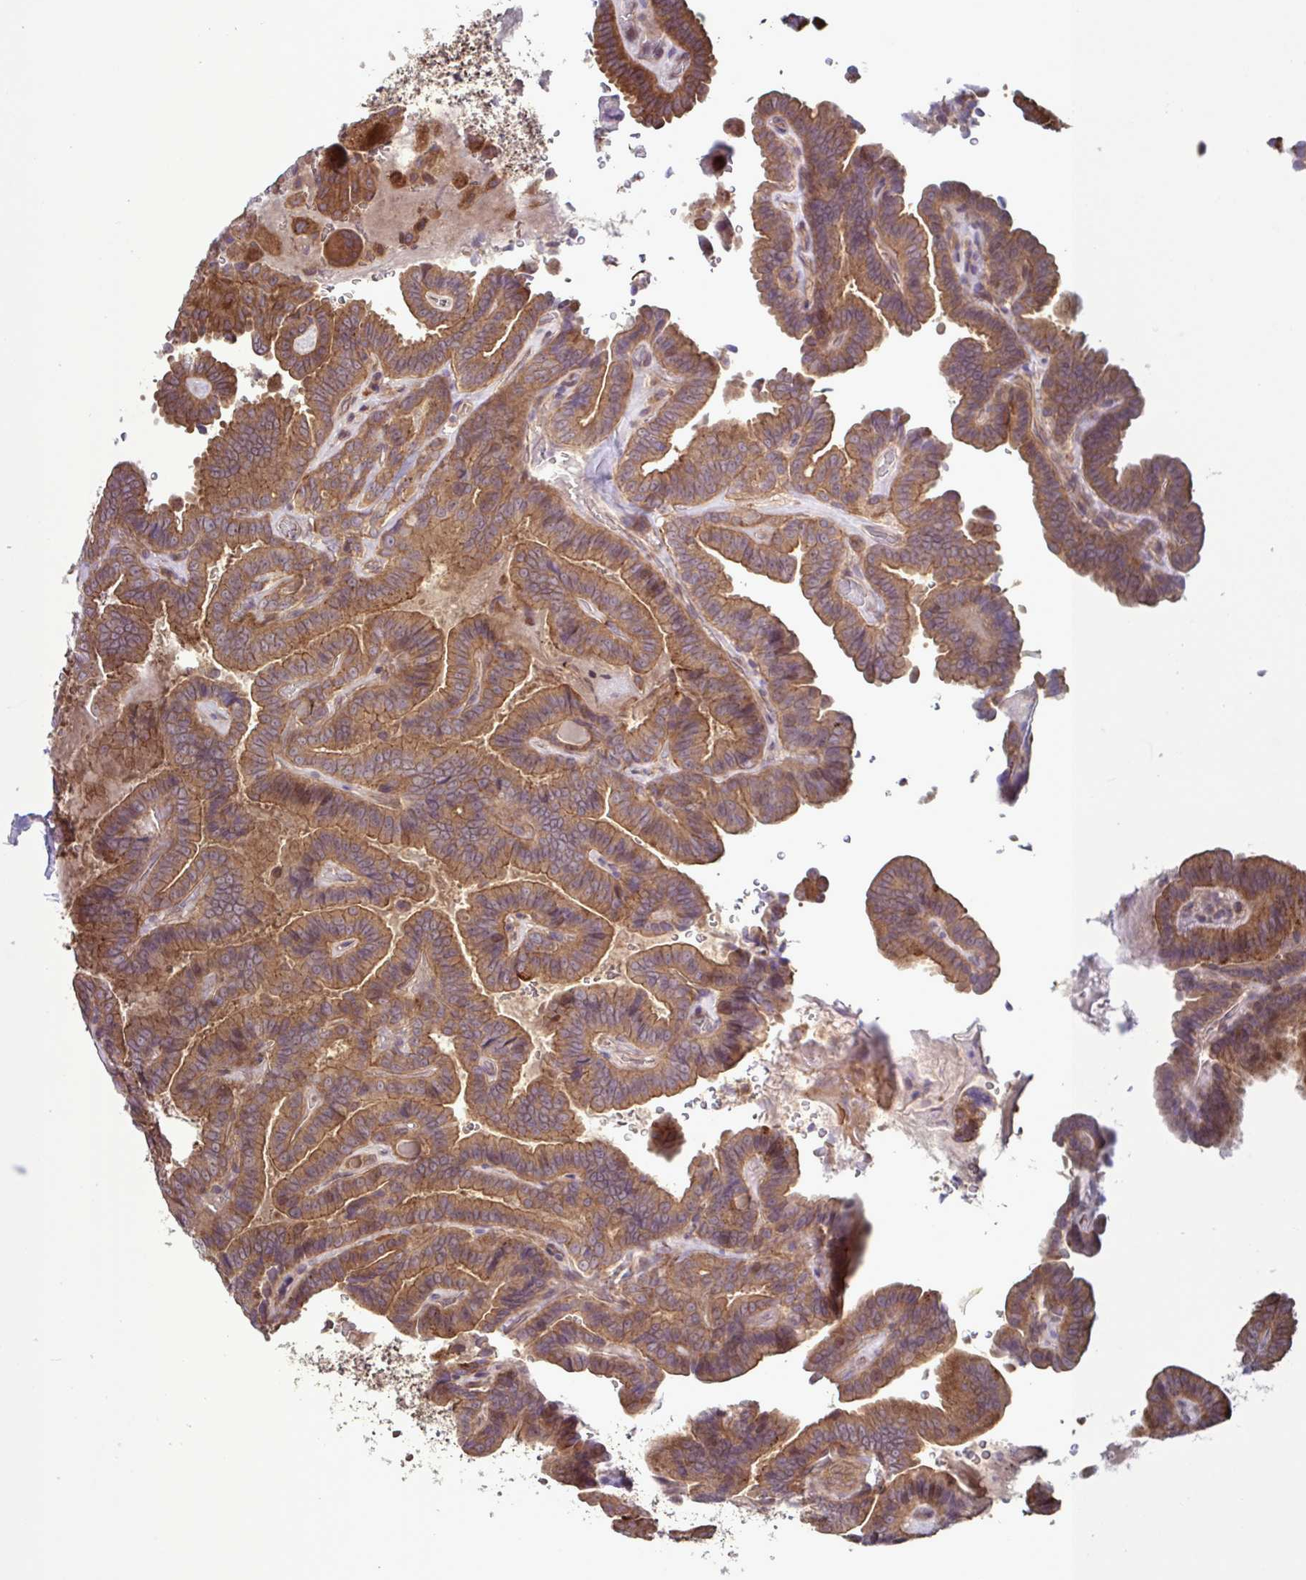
{"staining": {"intensity": "moderate", "quantity": ">75%", "location": "cytoplasmic/membranous"}, "tissue": "thyroid cancer", "cell_type": "Tumor cells", "image_type": "cancer", "snomed": [{"axis": "morphology", "description": "Papillary adenocarcinoma, NOS"}, {"axis": "topography", "description": "Thyroid gland"}], "caption": "A brown stain labels moderate cytoplasmic/membranous staining of a protein in thyroid cancer tumor cells.", "gene": "GLTP", "patient": {"sex": "male", "age": 61}}